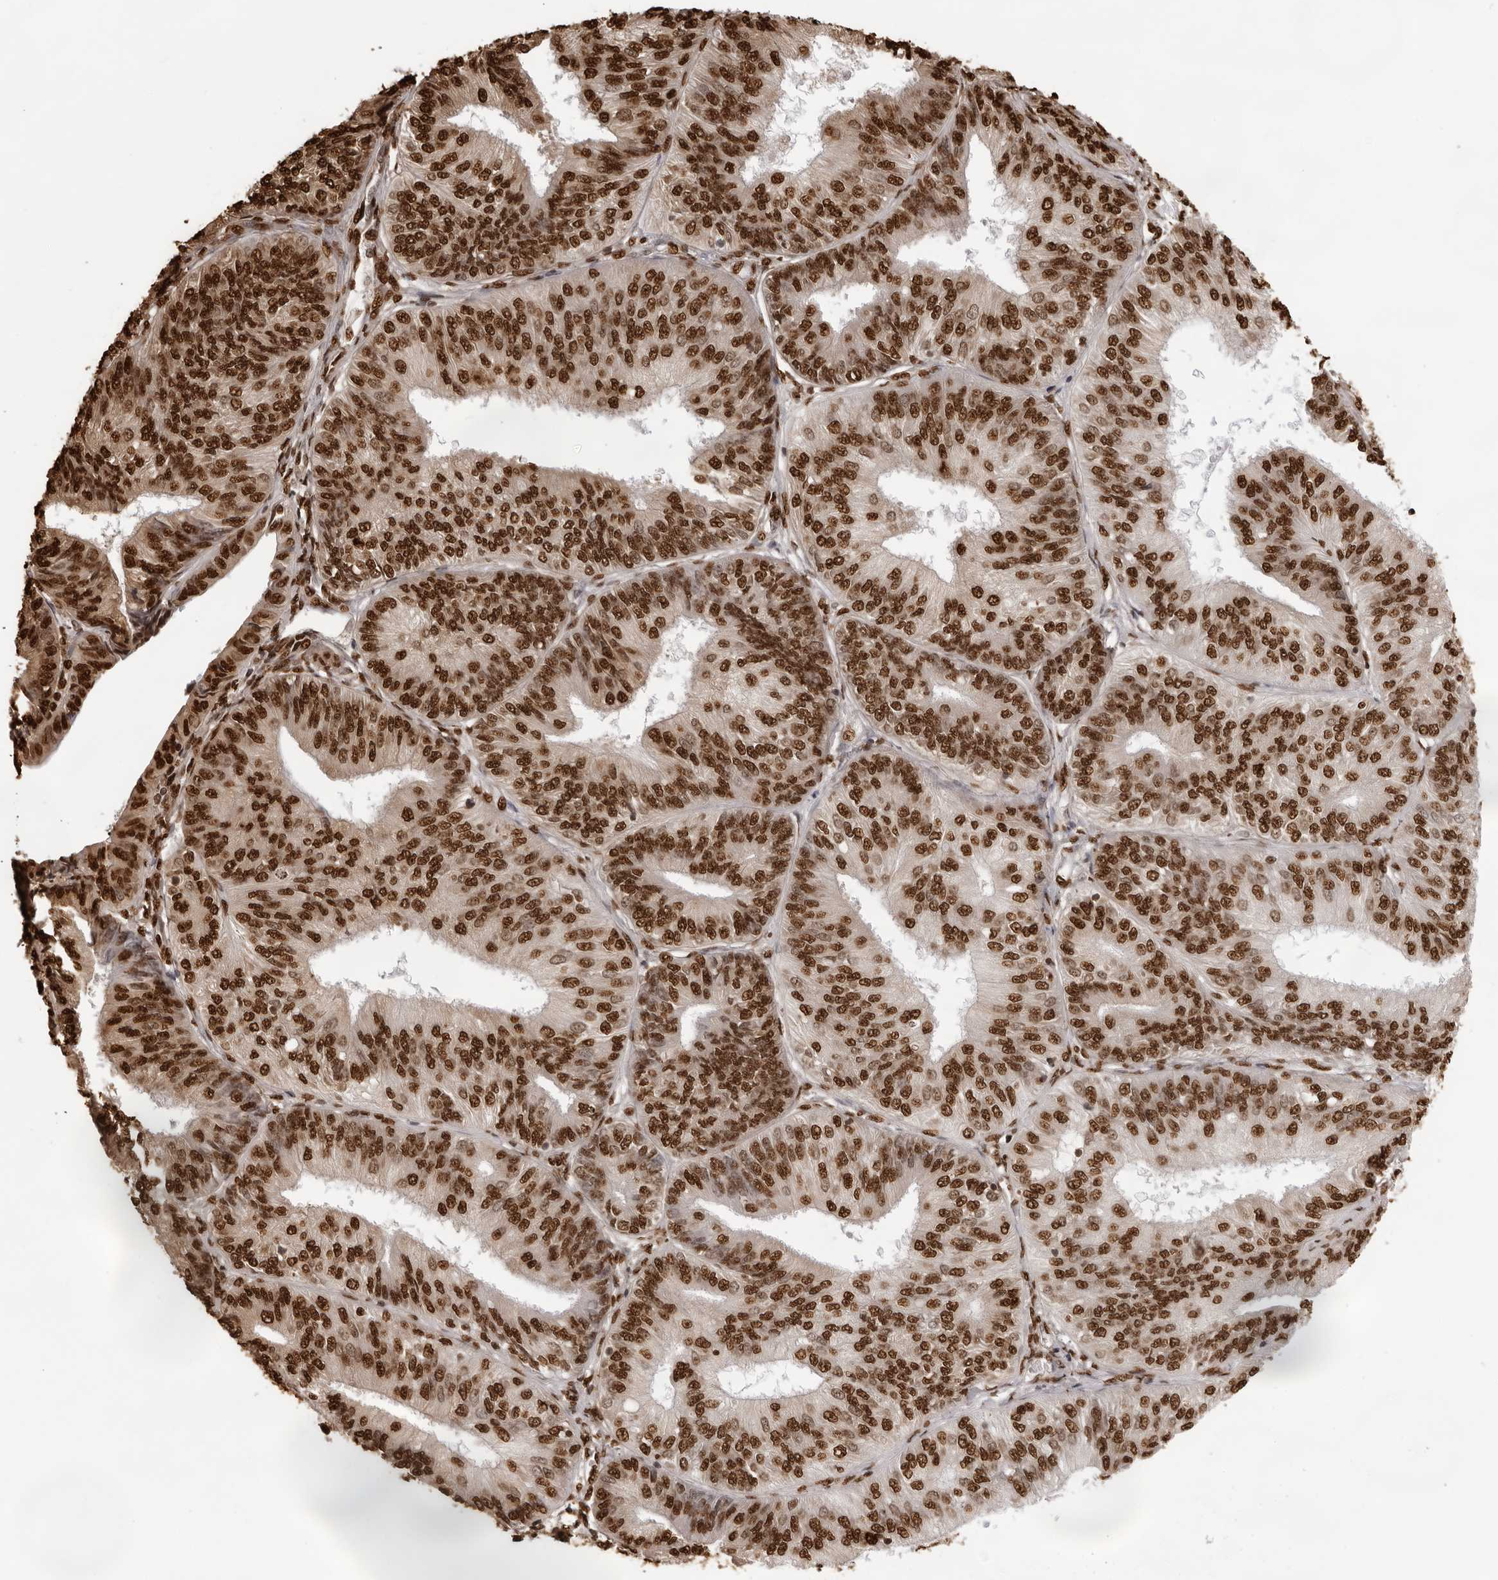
{"staining": {"intensity": "strong", "quantity": ">75%", "location": "nuclear"}, "tissue": "endometrial cancer", "cell_type": "Tumor cells", "image_type": "cancer", "snomed": [{"axis": "morphology", "description": "Adenocarcinoma, NOS"}, {"axis": "topography", "description": "Endometrium"}], "caption": "IHC micrograph of human endometrial cancer stained for a protein (brown), which shows high levels of strong nuclear staining in approximately >75% of tumor cells.", "gene": "ZFP91", "patient": {"sex": "female", "age": 58}}